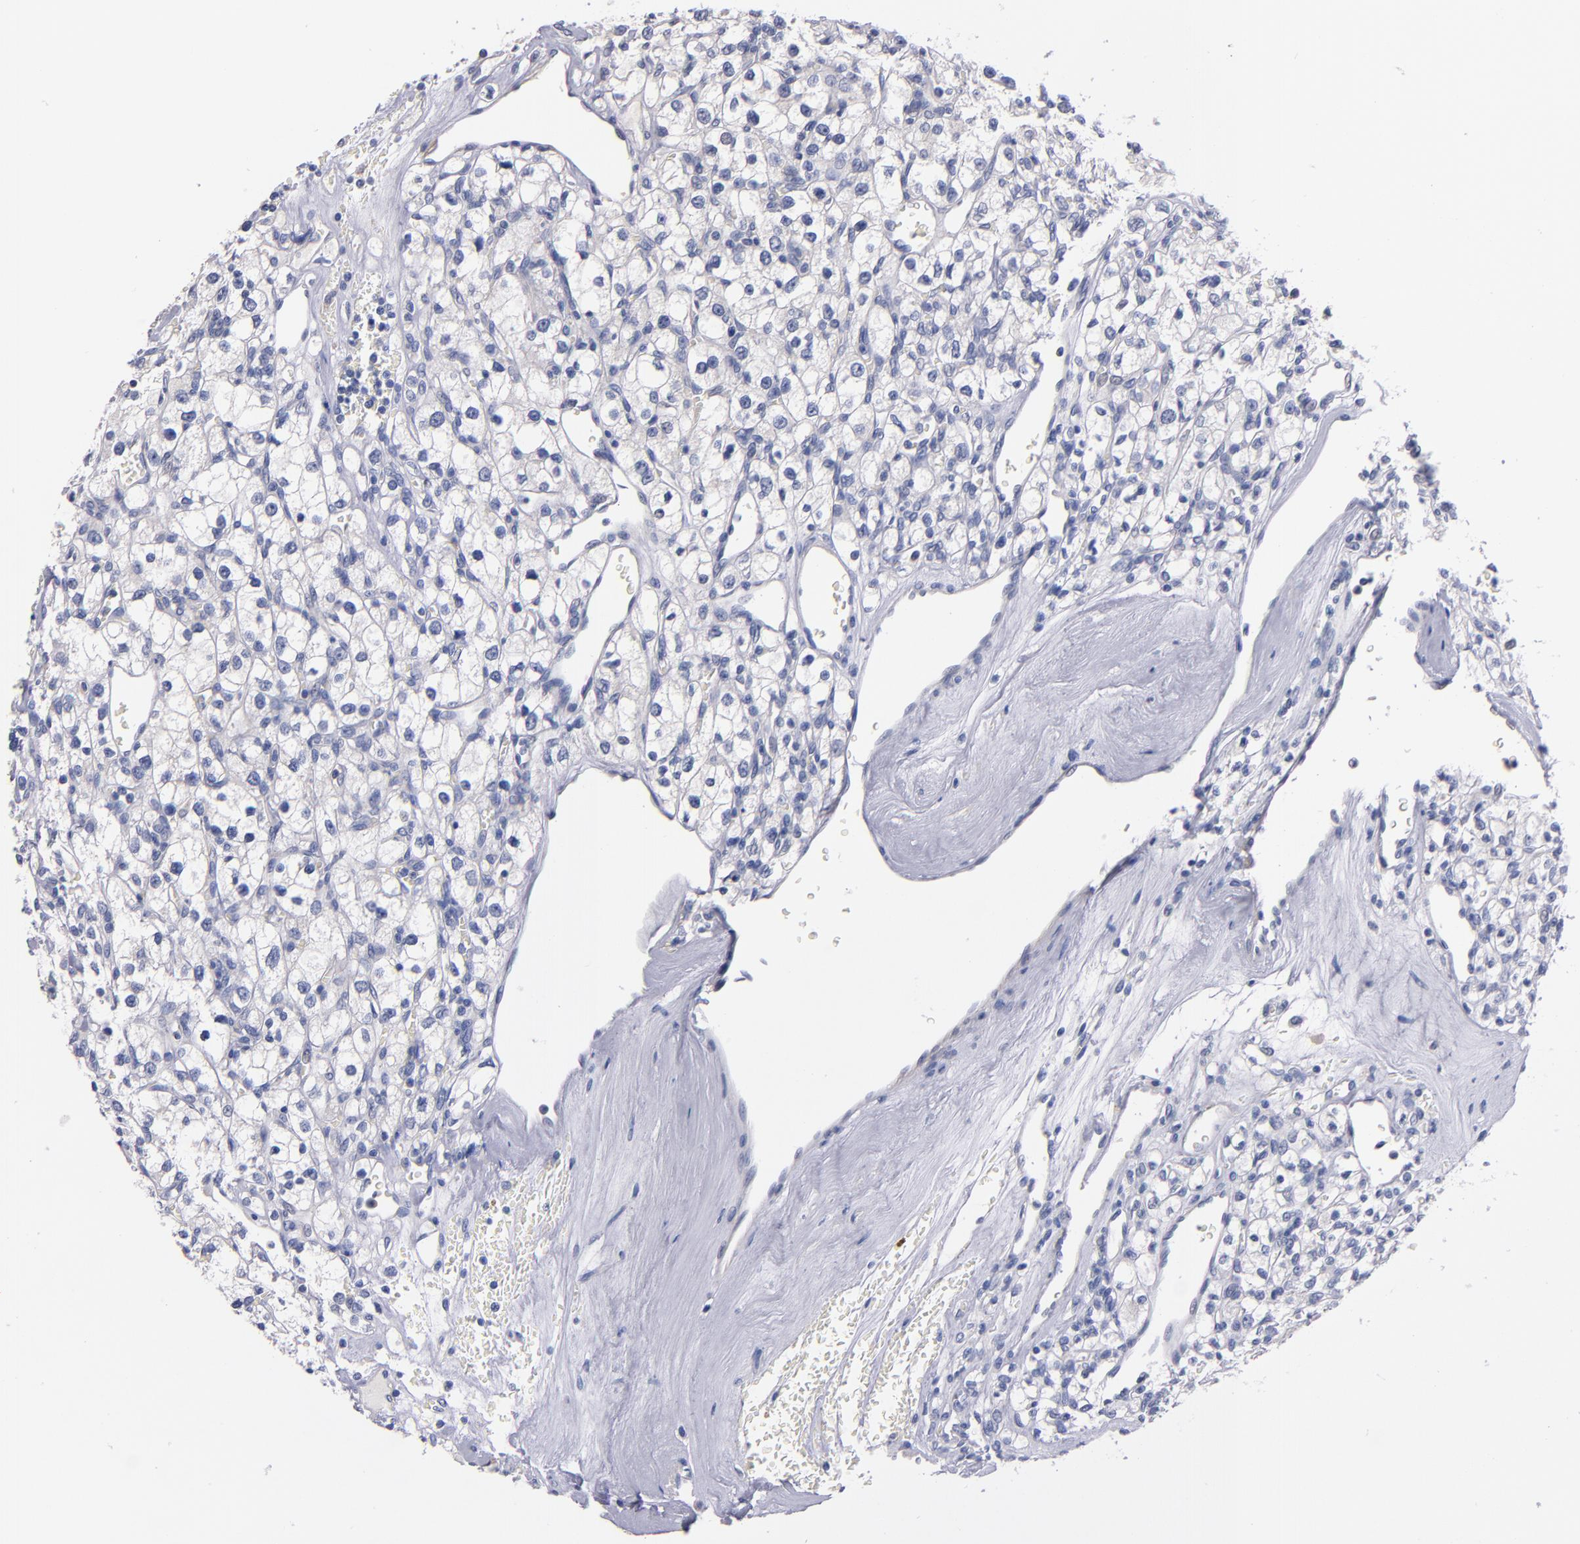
{"staining": {"intensity": "negative", "quantity": "none", "location": "none"}, "tissue": "renal cancer", "cell_type": "Tumor cells", "image_type": "cancer", "snomed": [{"axis": "morphology", "description": "Adenocarcinoma, NOS"}, {"axis": "topography", "description": "Kidney"}], "caption": "Immunohistochemistry (IHC) of renal cancer (adenocarcinoma) displays no staining in tumor cells.", "gene": "CNTNAP2", "patient": {"sex": "female", "age": 62}}